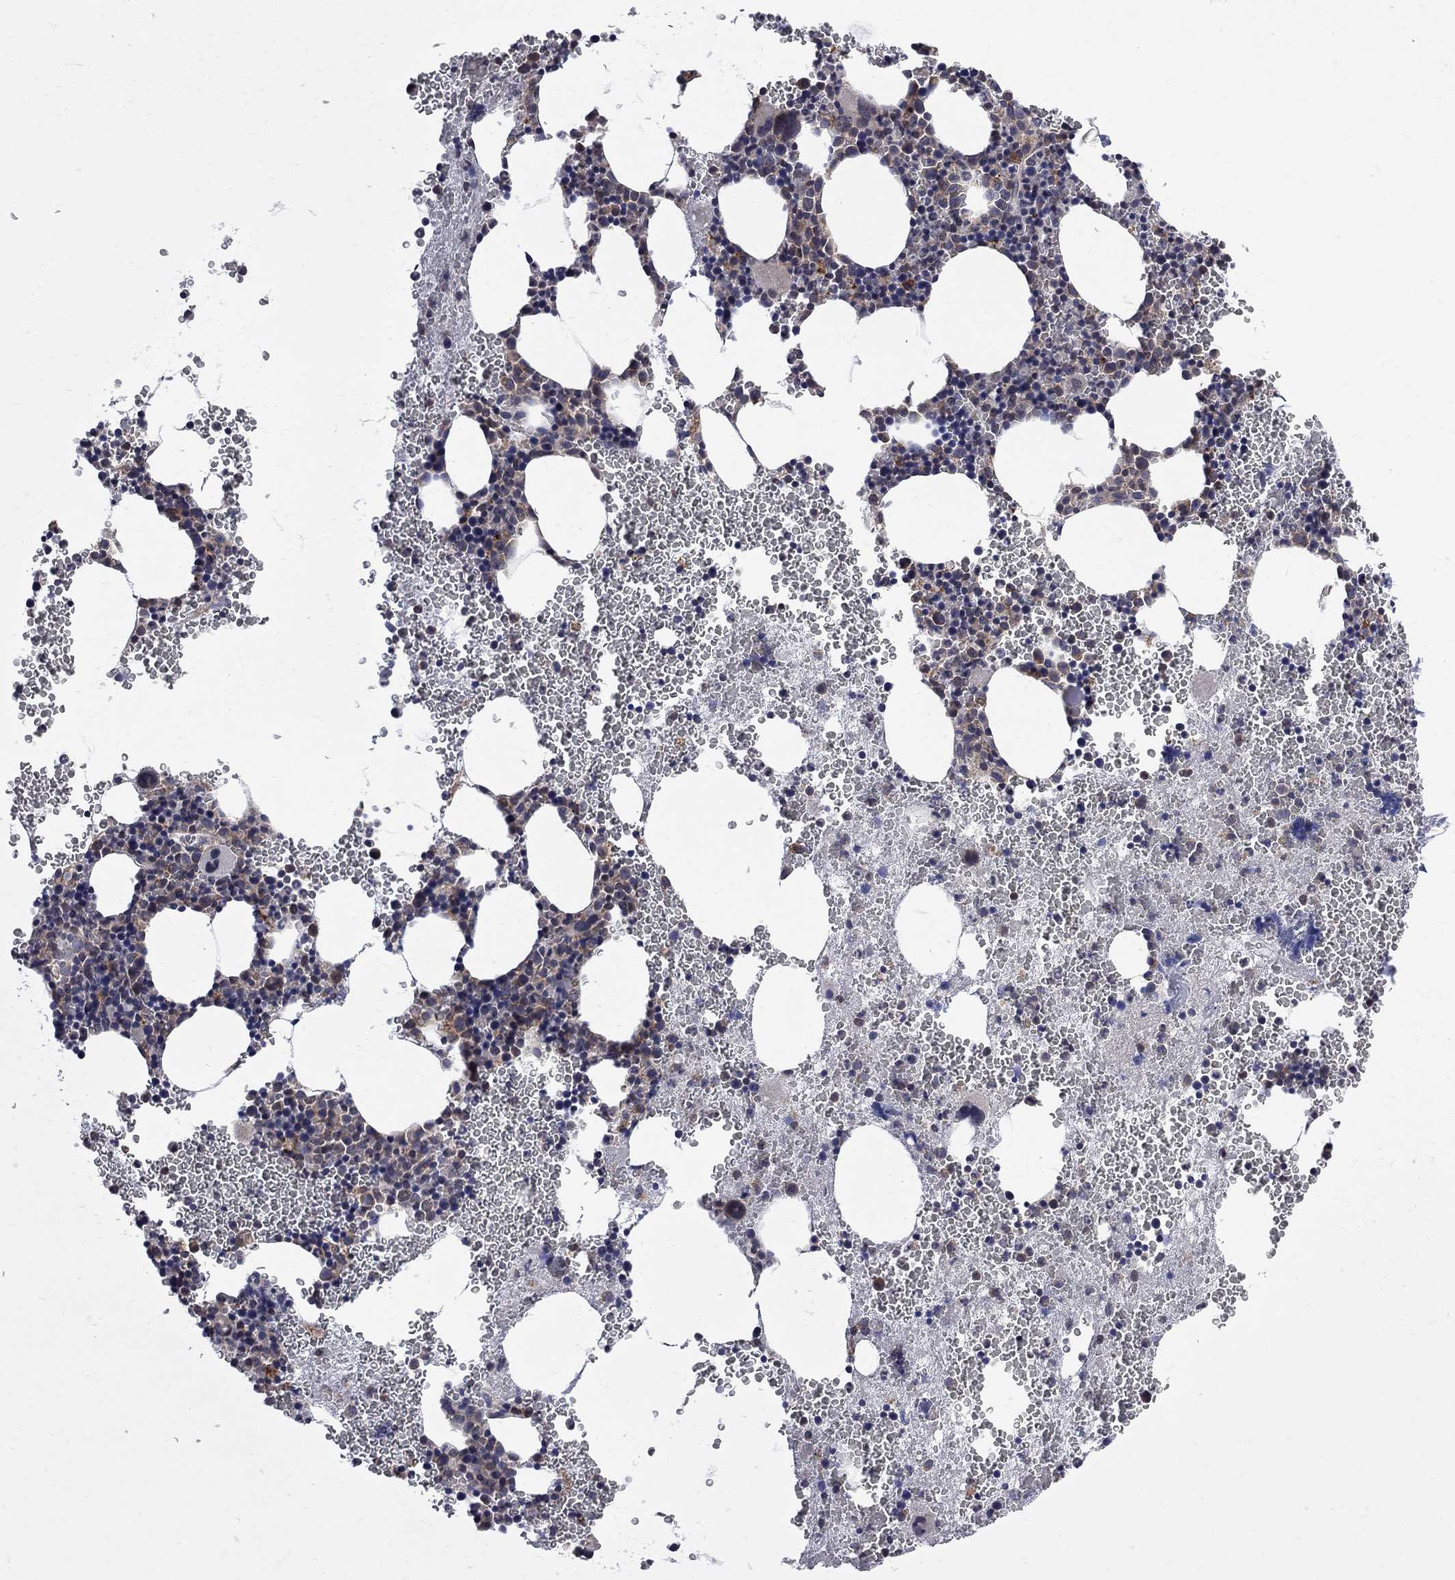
{"staining": {"intensity": "weak", "quantity": "25%-75%", "location": "cytoplasmic/membranous"}, "tissue": "bone marrow", "cell_type": "Hematopoietic cells", "image_type": "normal", "snomed": [{"axis": "morphology", "description": "Normal tissue, NOS"}, {"axis": "topography", "description": "Bone marrow"}], "caption": "The histopathology image reveals a brown stain indicating the presence of a protein in the cytoplasmic/membranous of hematopoietic cells in bone marrow. The staining was performed using DAB (3,3'-diaminobenzidine), with brown indicating positive protein expression. Nuclei are stained blue with hematoxylin.", "gene": "CNOT11", "patient": {"sex": "male", "age": 50}}